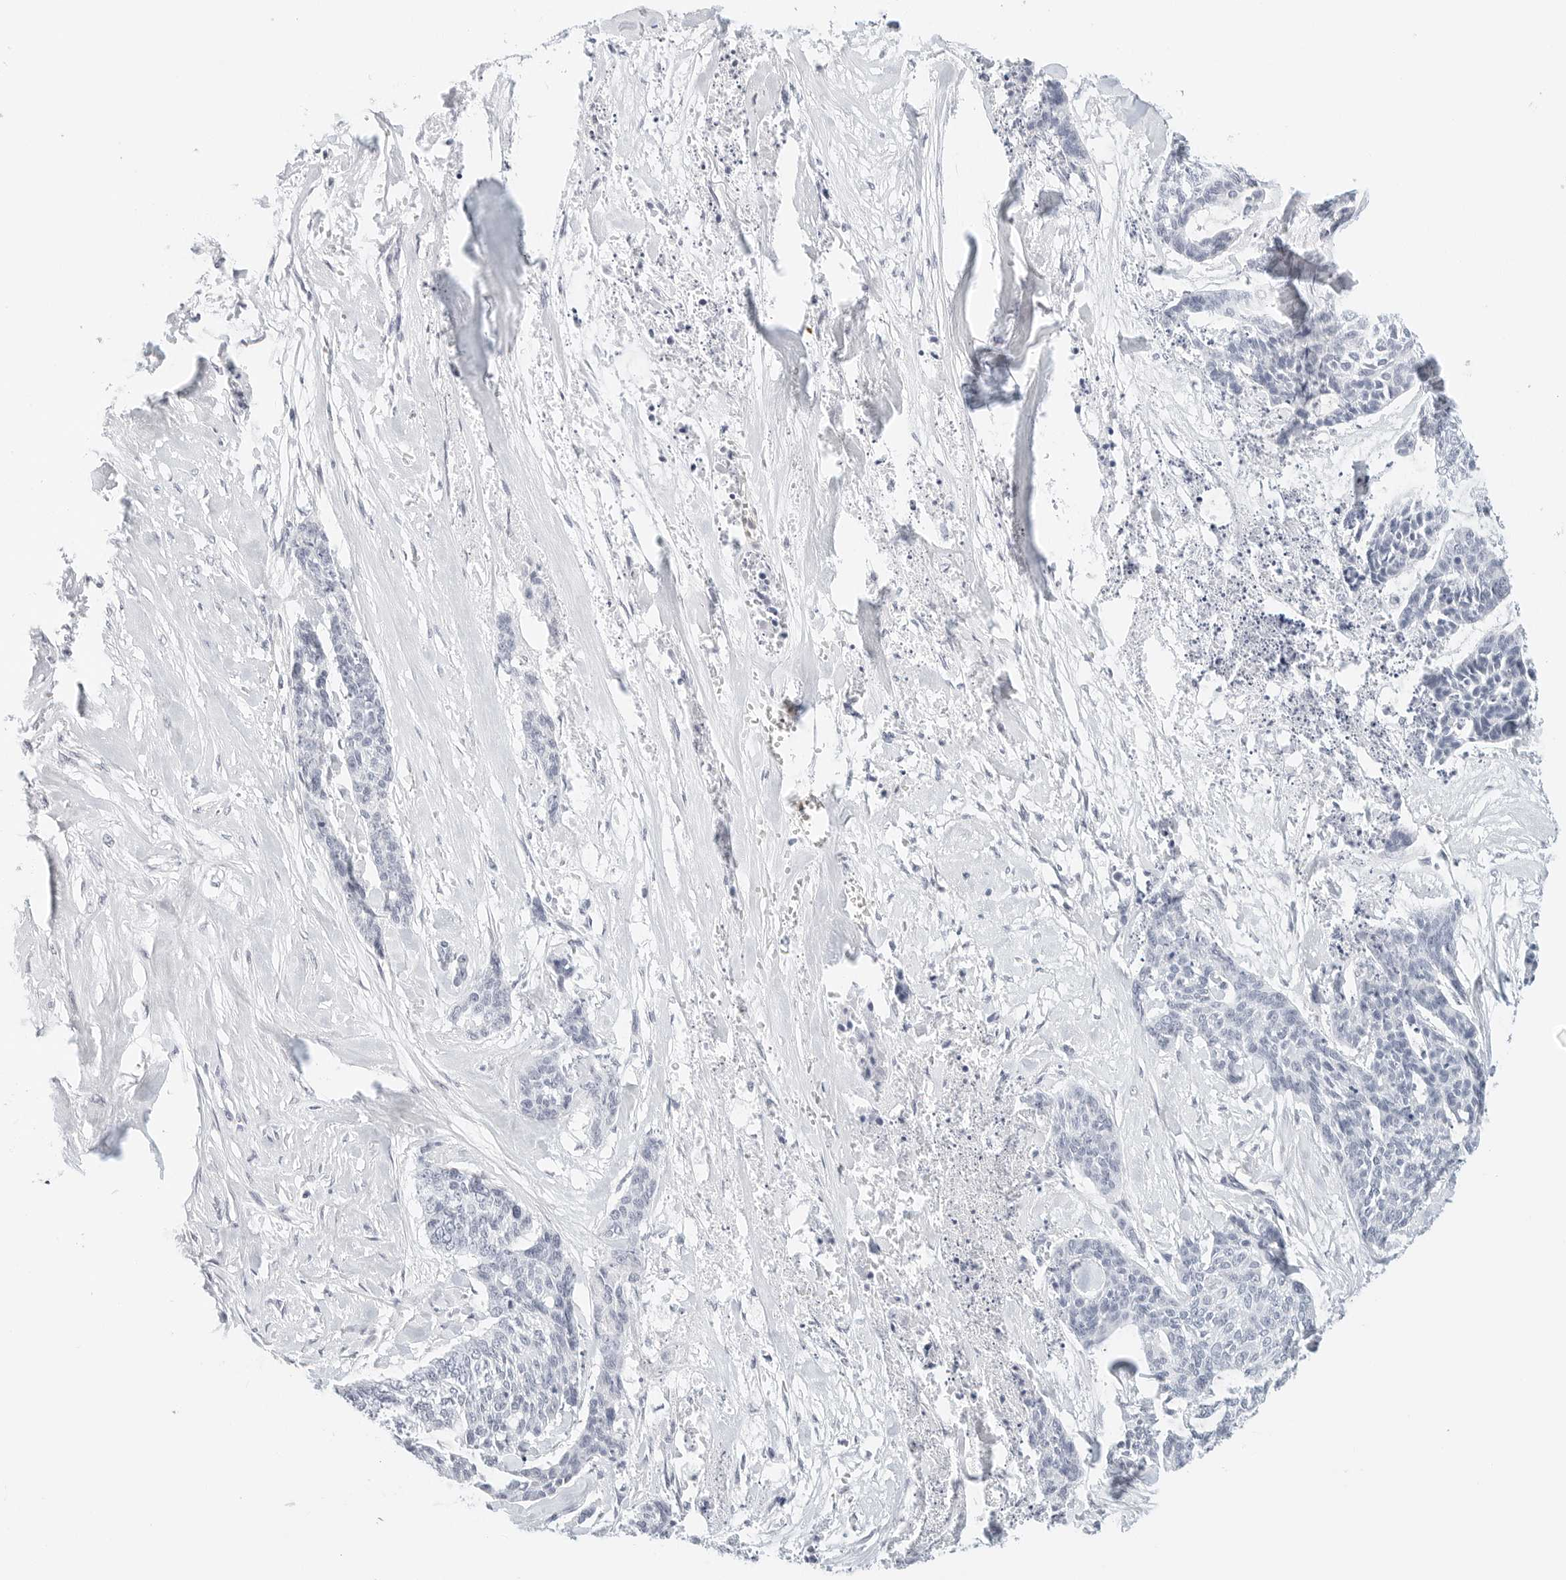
{"staining": {"intensity": "negative", "quantity": "none", "location": "none"}, "tissue": "skin cancer", "cell_type": "Tumor cells", "image_type": "cancer", "snomed": [{"axis": "morphology", "description": "Basal cell carcinoma"}, {"axis": "topography", "description": "Skin"}], "caption": "Basal cell carcinoma (skin) was stained to show a protein in brown. There is no significant expression in tumor cells.", "gene": "CD22", "patient": {"sex": "female", "age": 64}}